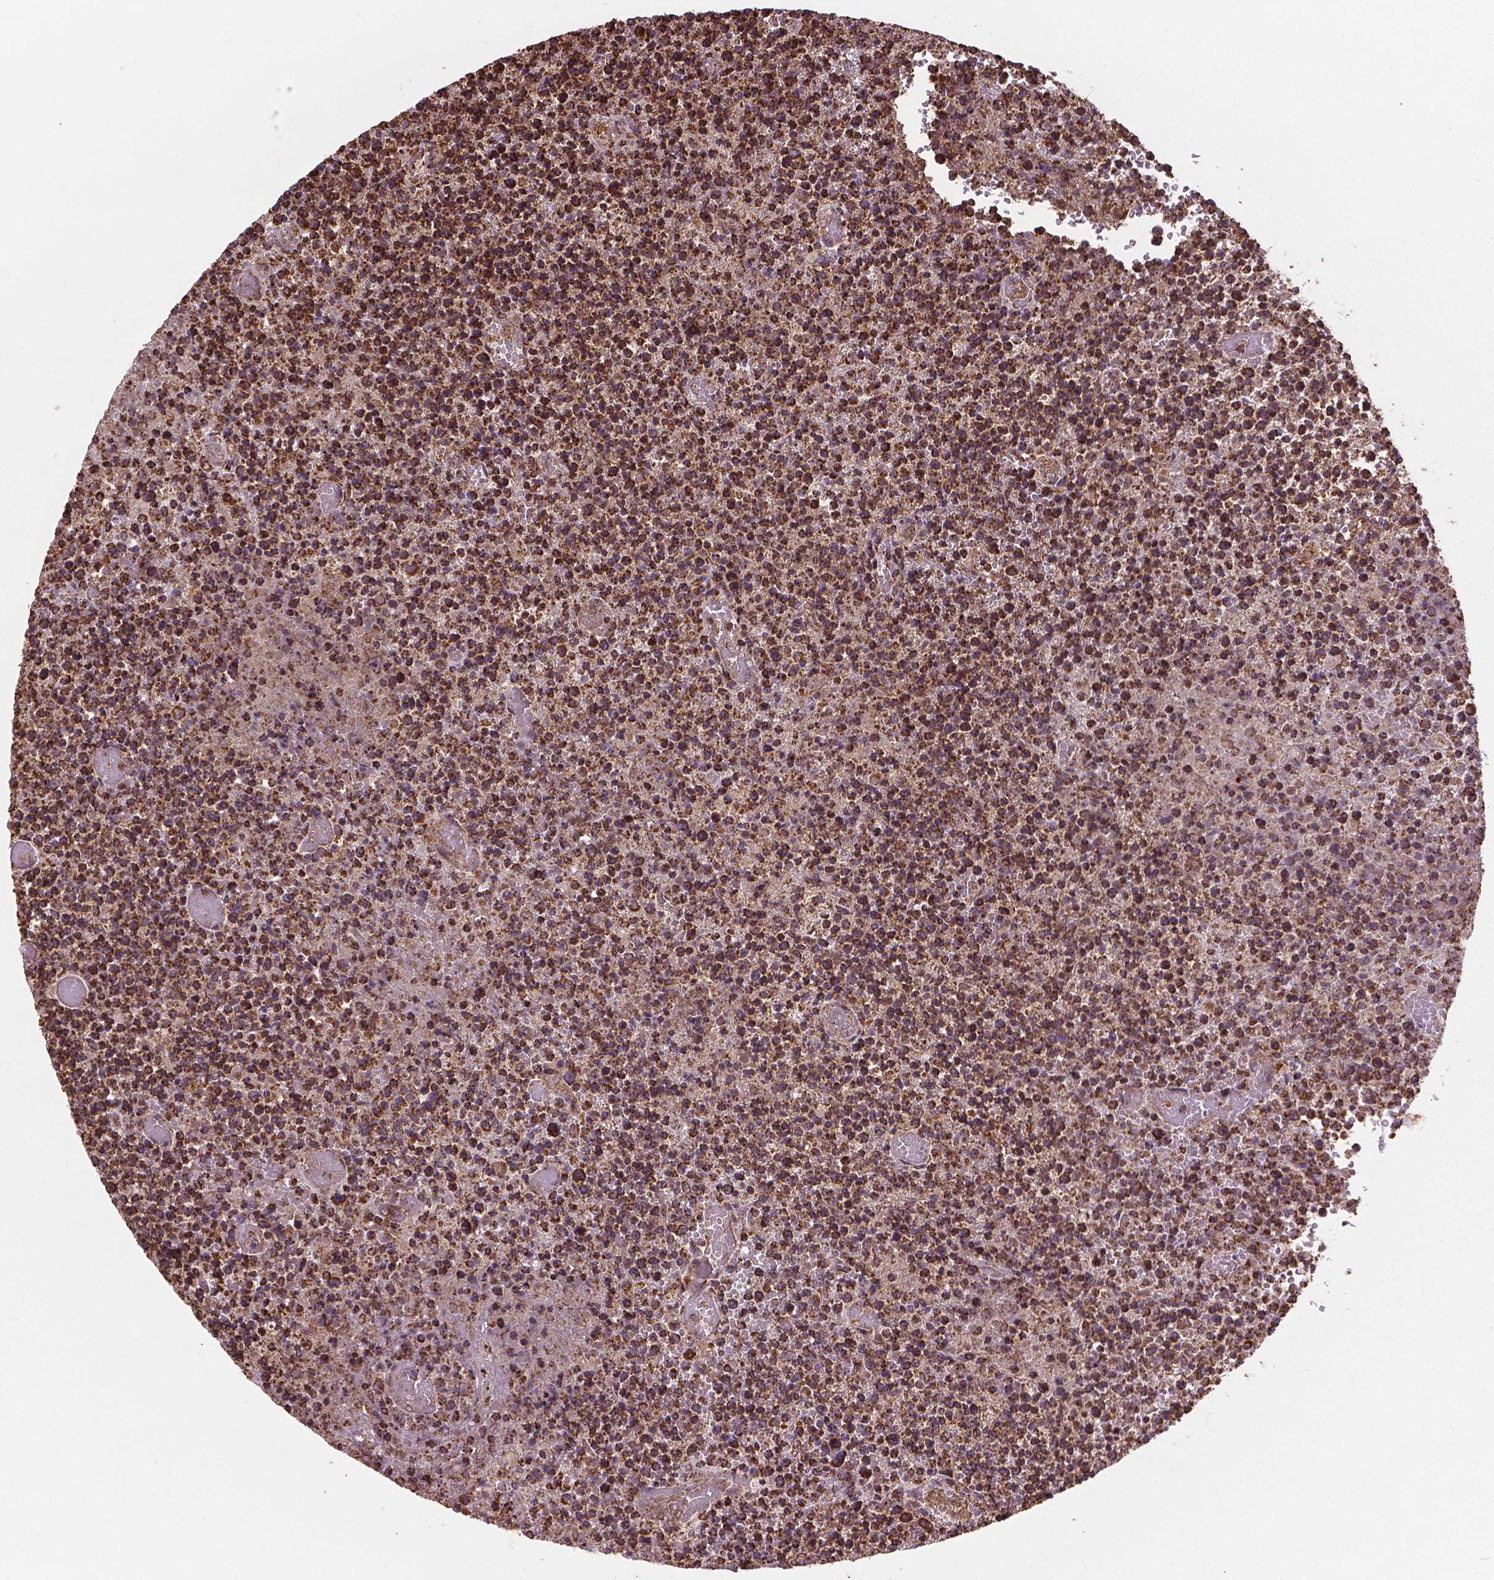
{"staining": {"intensity": "moderate", "quantity": ">75%", "location": "cytoplasmic/membranous"}, "tissue": "lymphoma", "cell_type": "Tumor cells", "image_type": "cancer", "snomed": [{"axis": "morphology", "description": "Malignant lymphoma, non-Hodgkin's type, High grade"}, {"axis": "topography", "description": "Lymph node"}], "caption": "Immunohistochemistry (IHC) staining of lymphoma, which exhibits medium levels of moderate cytoplasmic/membranous expression in about >75% of tumor cells indicating moderate cytoplasmic/membranous protein staining. The staining was performed using DAB (3,3'-diaminobenzidine) (brown) for protein detection and nuclei were counterstained in hematoxylin (blue).", "gene": "HS3ST3A1", "patient": {"sex": "male", "age": 13}}